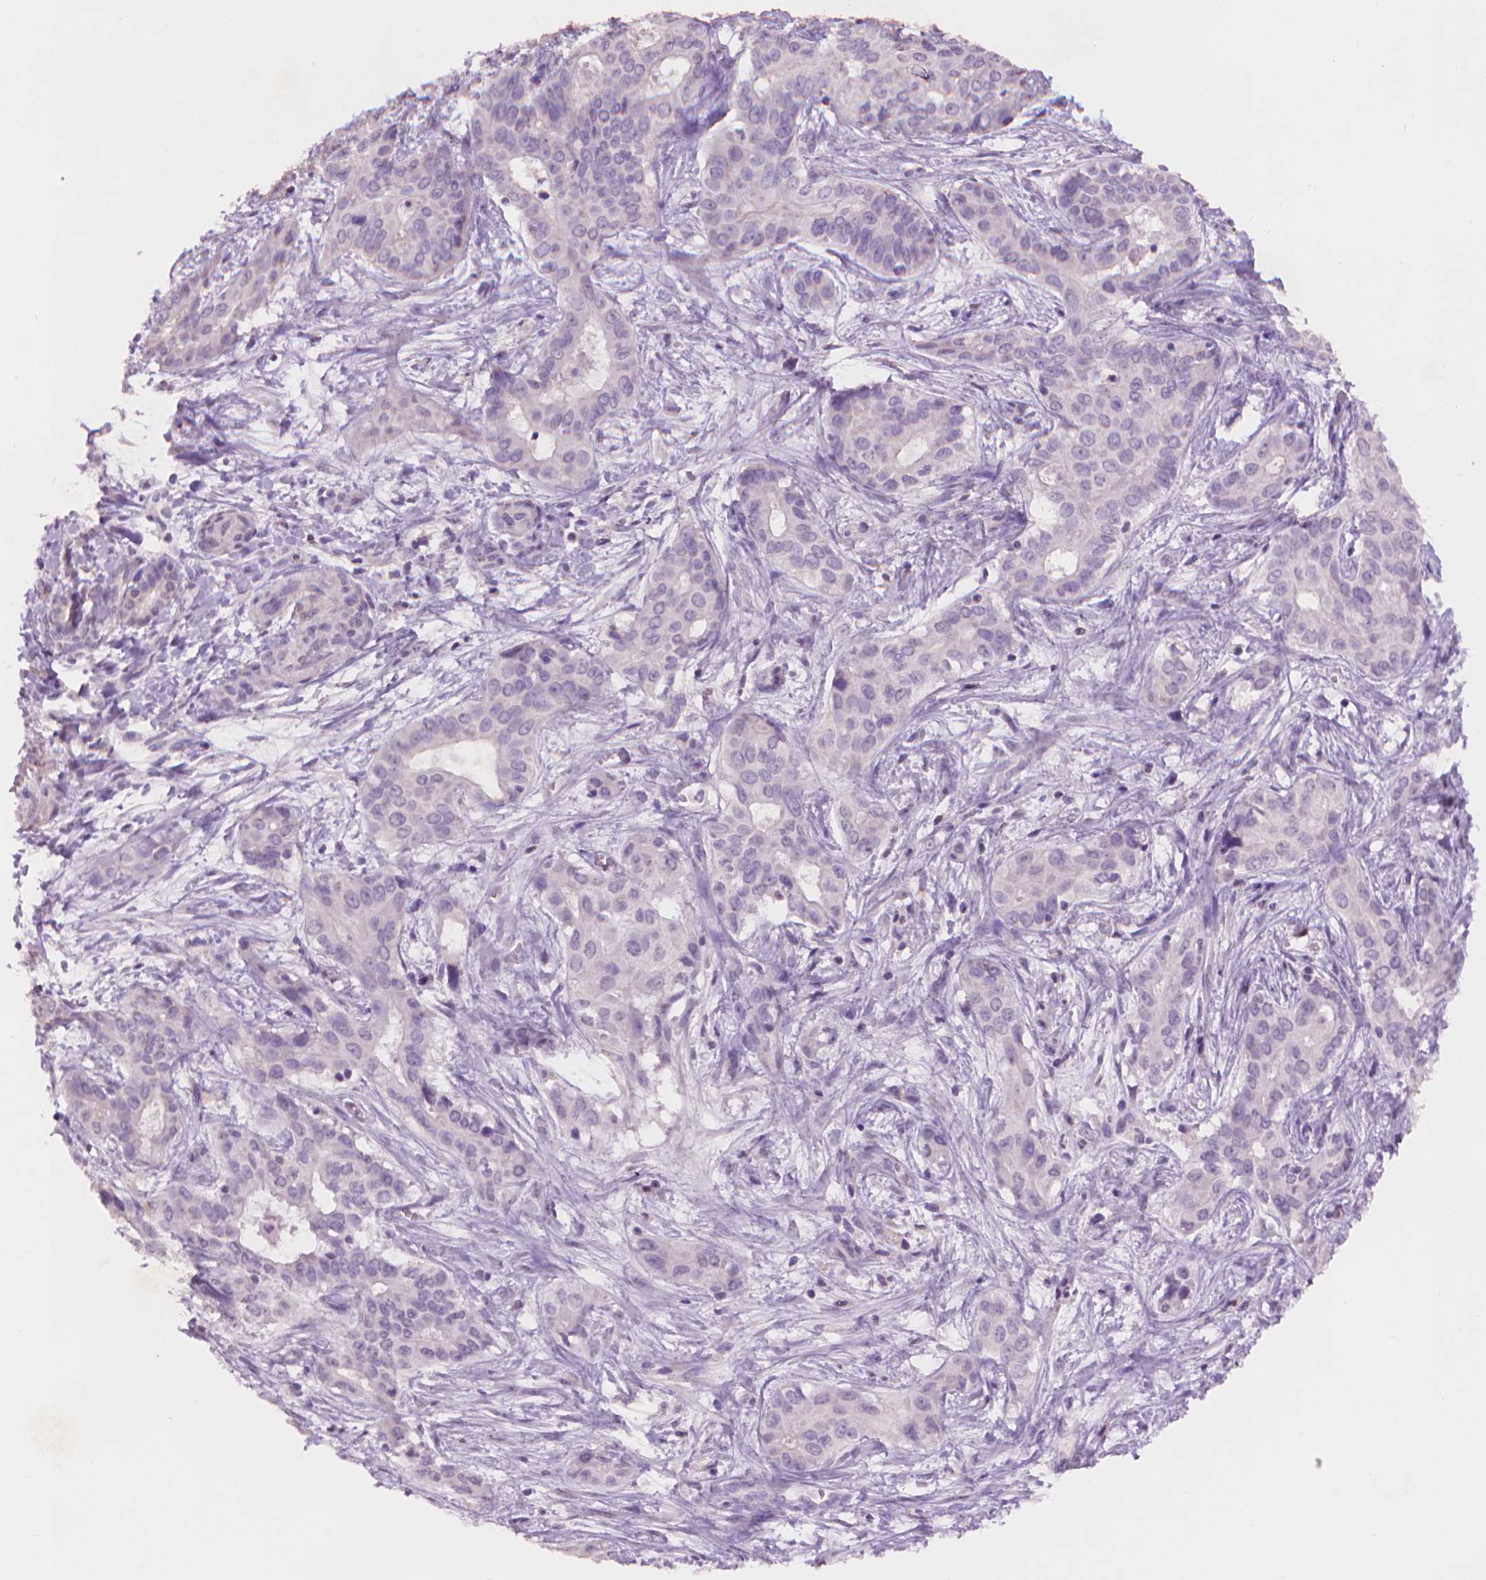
{"staining": {"intensity": "negative", "quantity": "none", "location": "none"}, "tissue": "liver cancer", "cell_type": "Tumor cells", "image_type": "cancer", "snomed": [{"axis": "morphology", "description": "Cholangiocarcinoma"}, {"axis": "topography", "description": "Liver"}], "caption": "Tumor cells are negative for brown protein staining in liver cholangiocarcinoma.", "gene": "ENO2", "patient": {"sex": "female", "age": 65}}